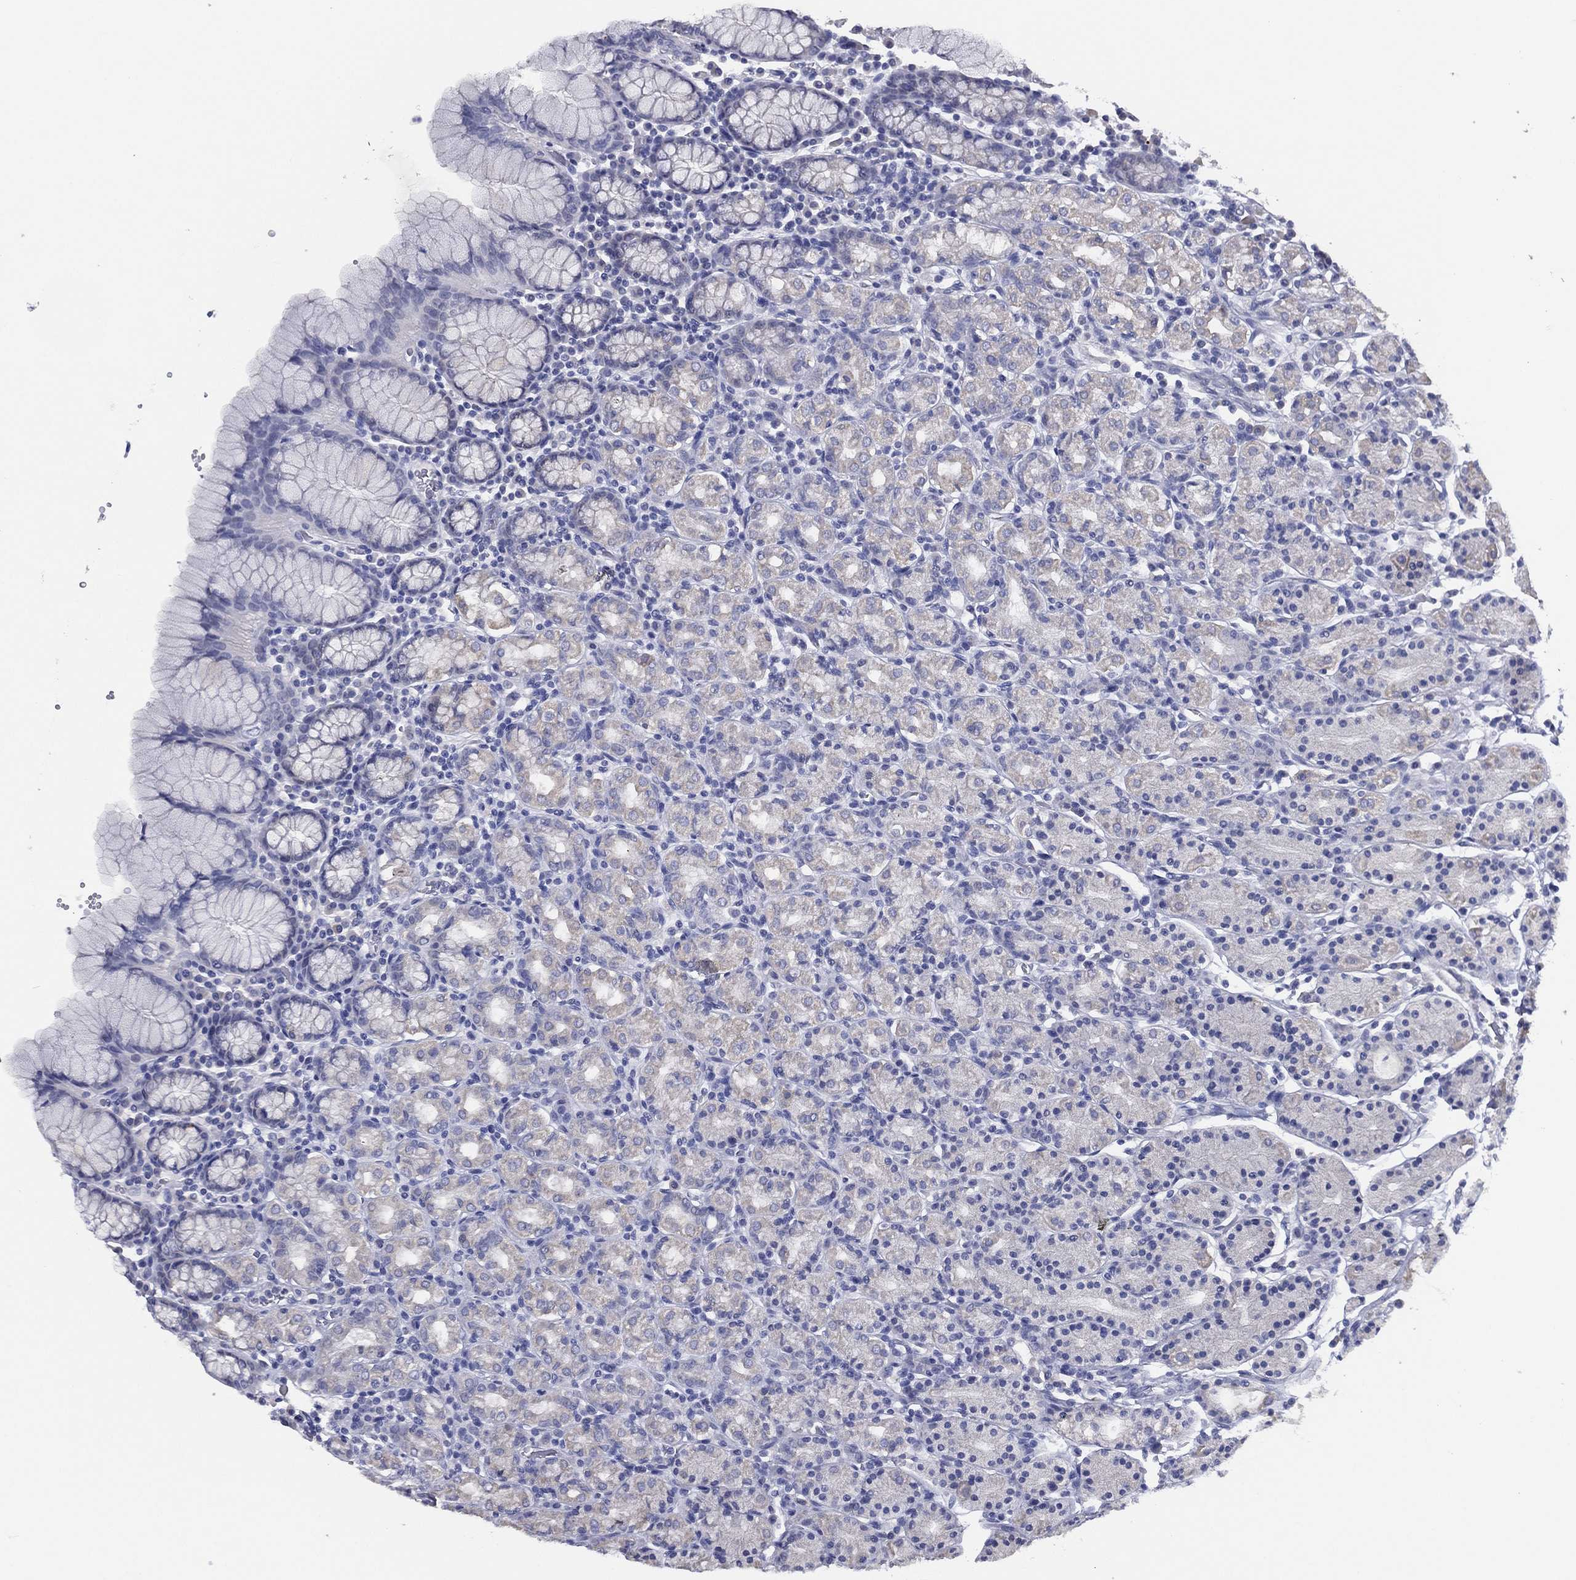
{"staining": {"intensity": "negative", "quantity": "none", "location": "none"}, "tissue": "stomach", "cell_type": "Glandular cells", "image_type": "normal", "snomed": [{"axis": "morphology", "description": "Normal tissue, NOS"}, {"axis": "topography", "description": "Stomach, upper"}, {"axis": "topography", "description": "Stomach"}], "caption": "Human stomach stained for a protein using IHC exhibits no staining in glandular cells.", "gene": "SLC13A4", "patient": {"sex": "male", "age": 62}}